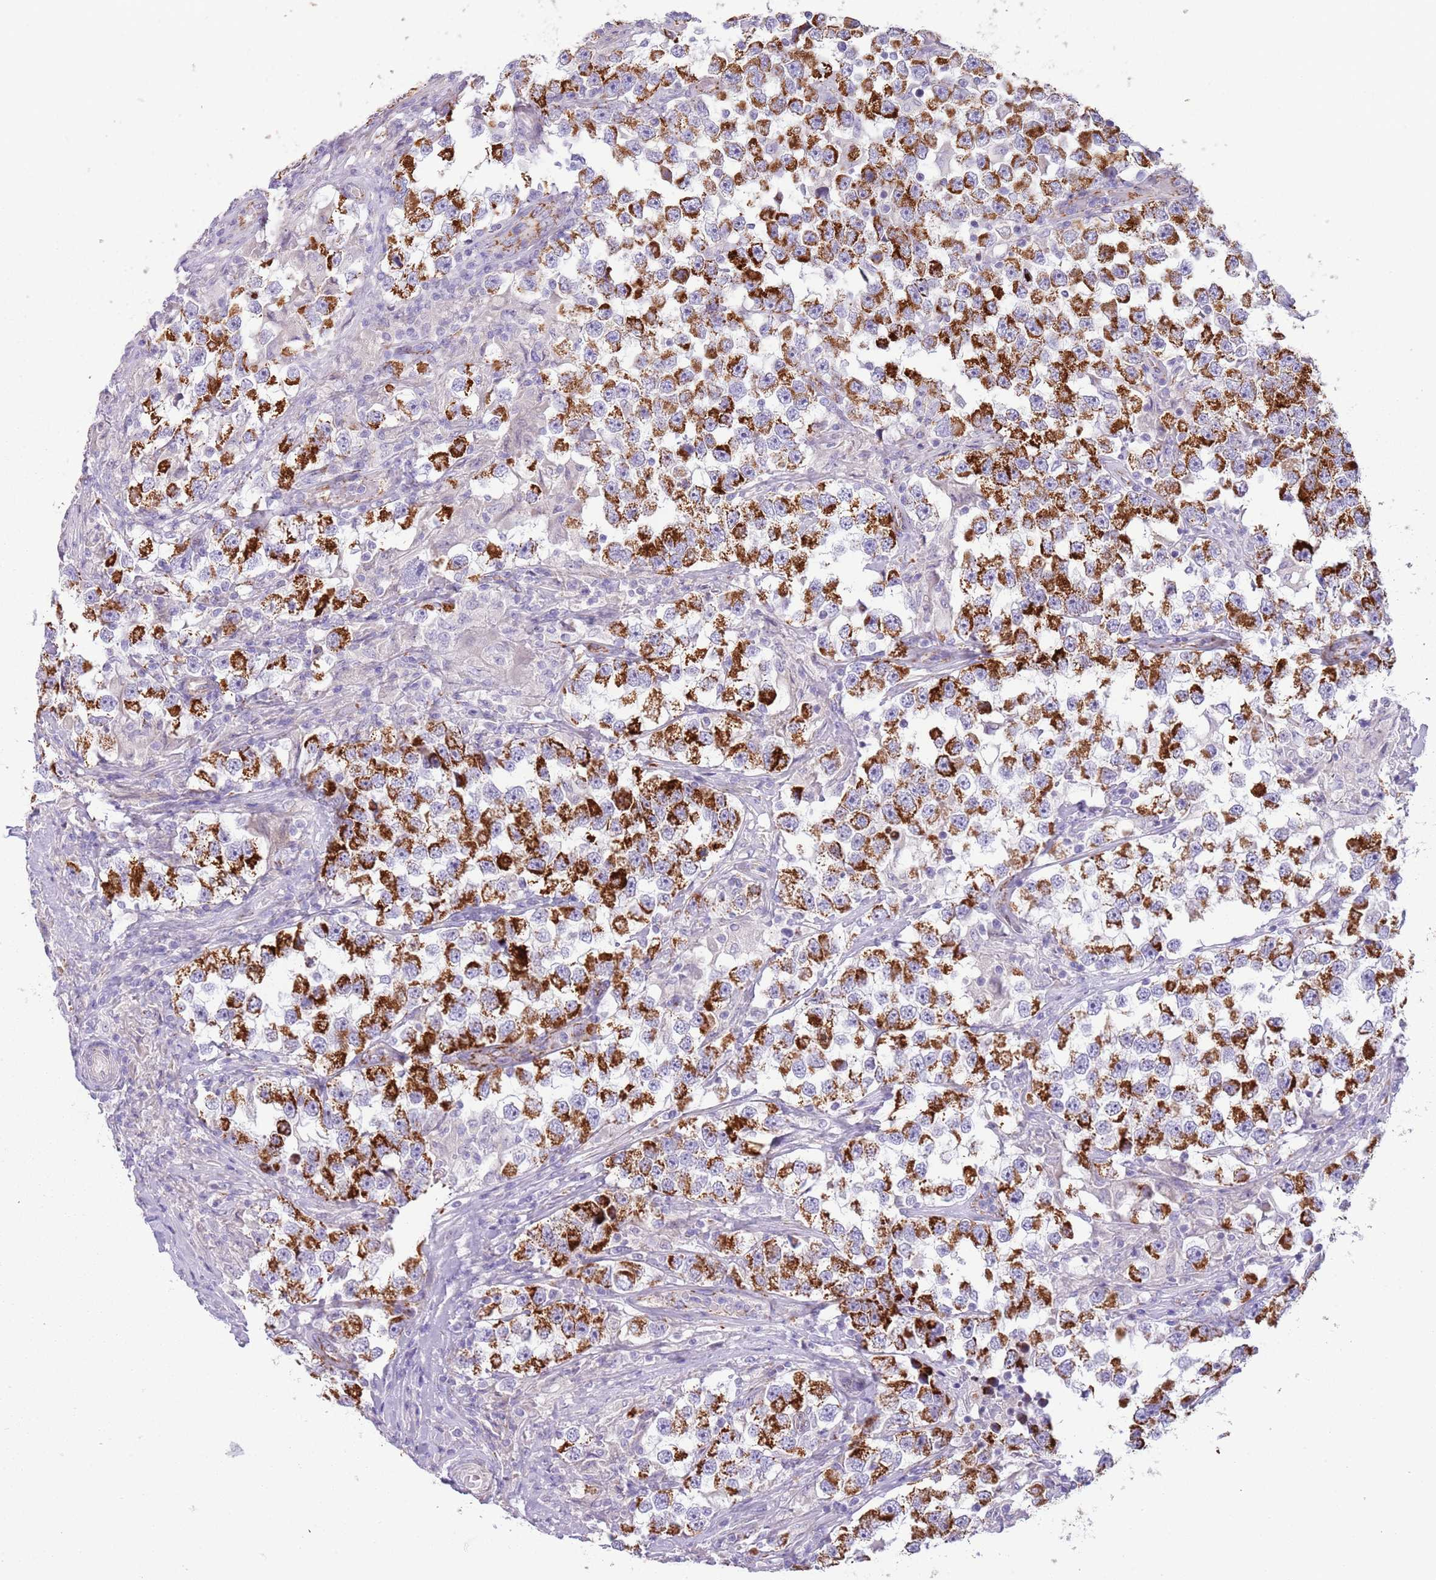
{"staining": {"intensity": "strong", "quantity": ">75%", "location": "cytoplasmic/membranous"}, "tissue": "testis cancer", "cell_type": "Tumor cells", "image_type": "cancer", "snomed": [{"axis": "morphology", "description": "Seminoma, NOS"}, {"axis": "topography", "description": "Testis"}], "caption": "Protein staining of seminoma (testis) tissue shows strong cytoplasmic/membranous staining in about >75% of tumor cells.", "gene": "RNF222", "patient": {"sex": "male", "age": 46}}